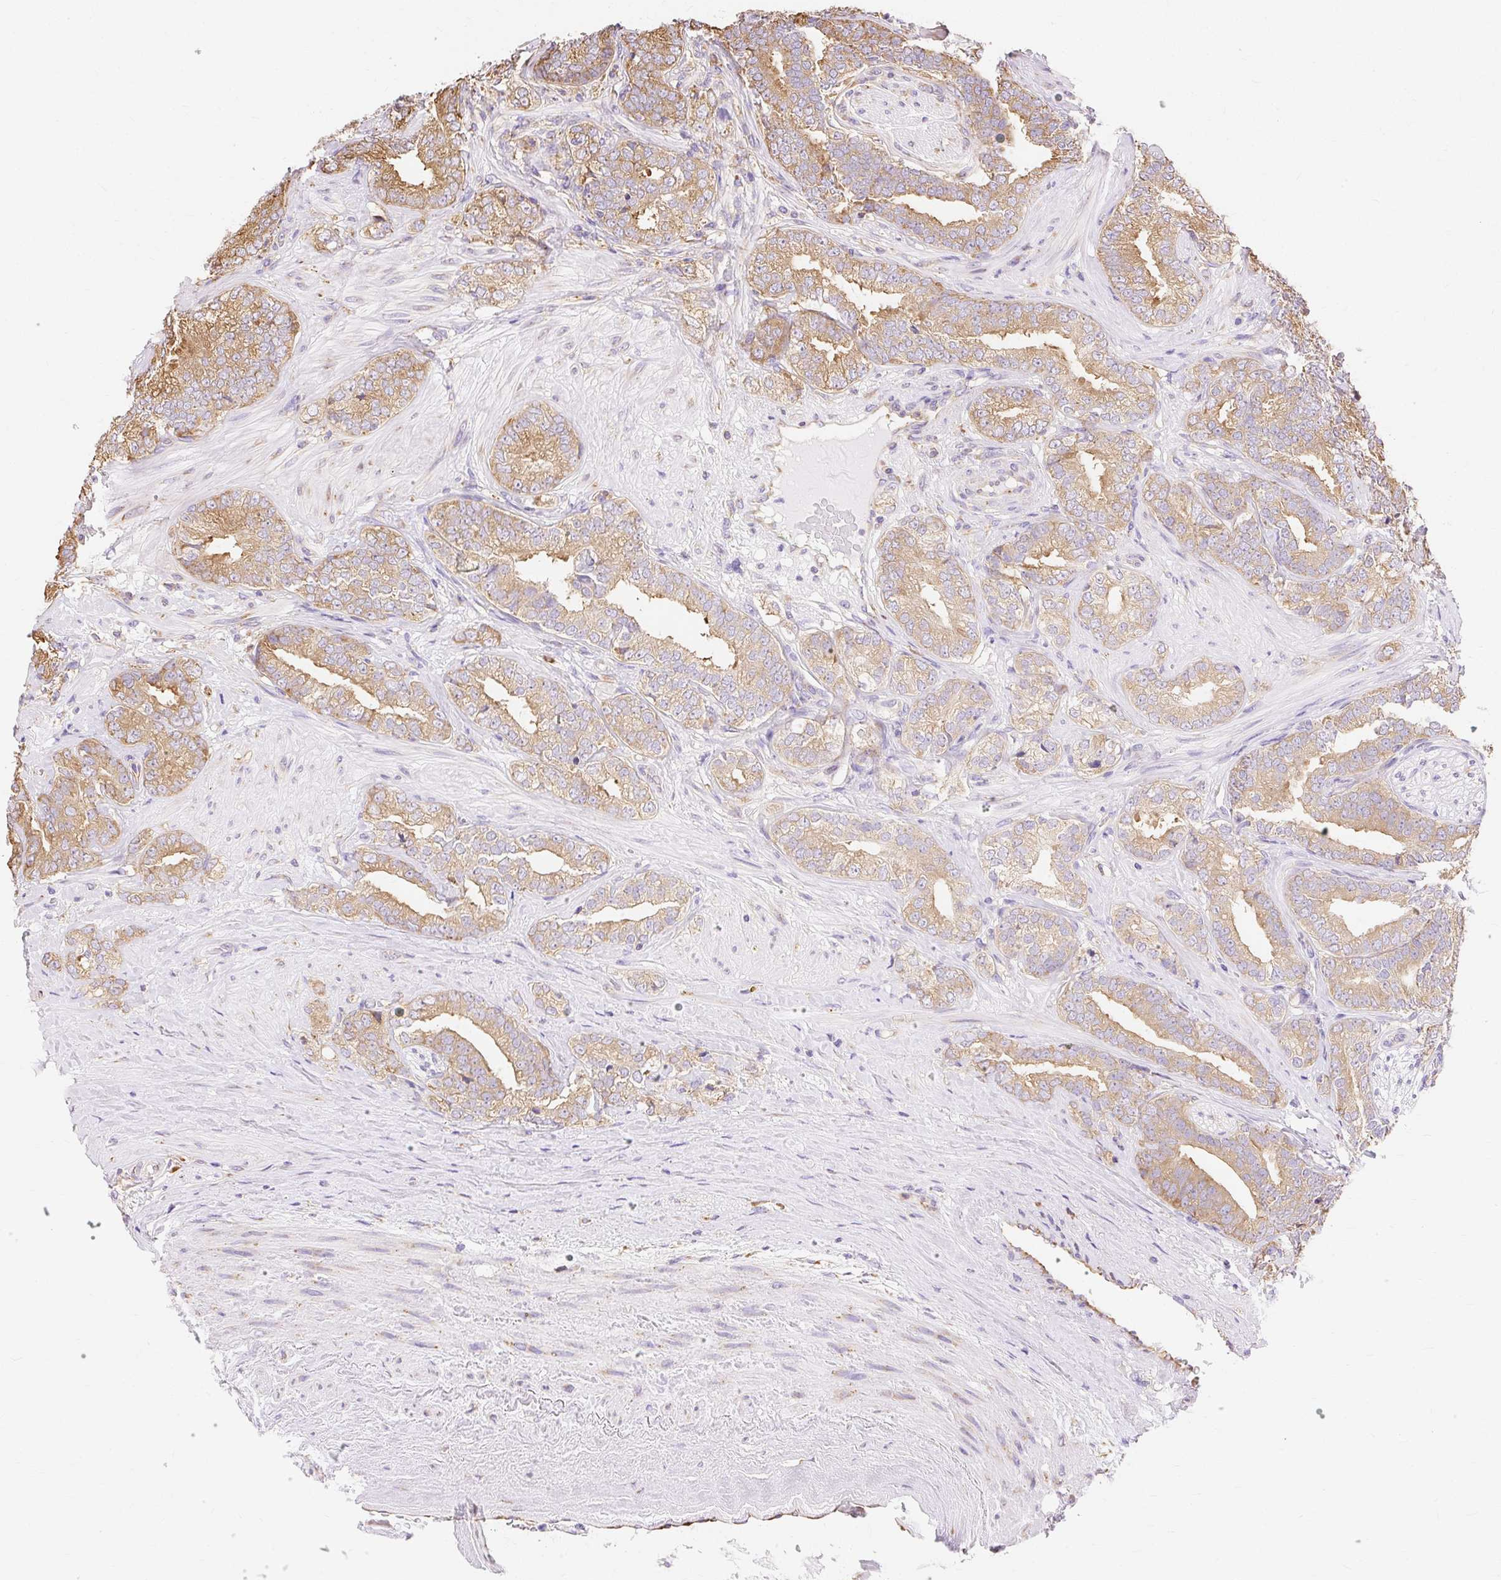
{"staining": {"intensity": "moderate", "quantity": ">75%", "location": "cytoplasmic/membranous"}, "tissue": "prostate cancer", "cell_type": "Tumor cells", "image_type": "cancer", "snomed": [{"axis": "morphology", "description": "Adenocarcinoma, High grade"}, {"axis": "topography", "description": "Prostate"}], "caption": "A micrograph showing moderate cytoplasmic/membranous positivity in approximately >75% of tumor cells in prostate high-grade adenocarcinoma, as visualized by brown immunohistochemical staining.", "gene": "RPS17", "patient": {"sex": "male", "age": 72}}